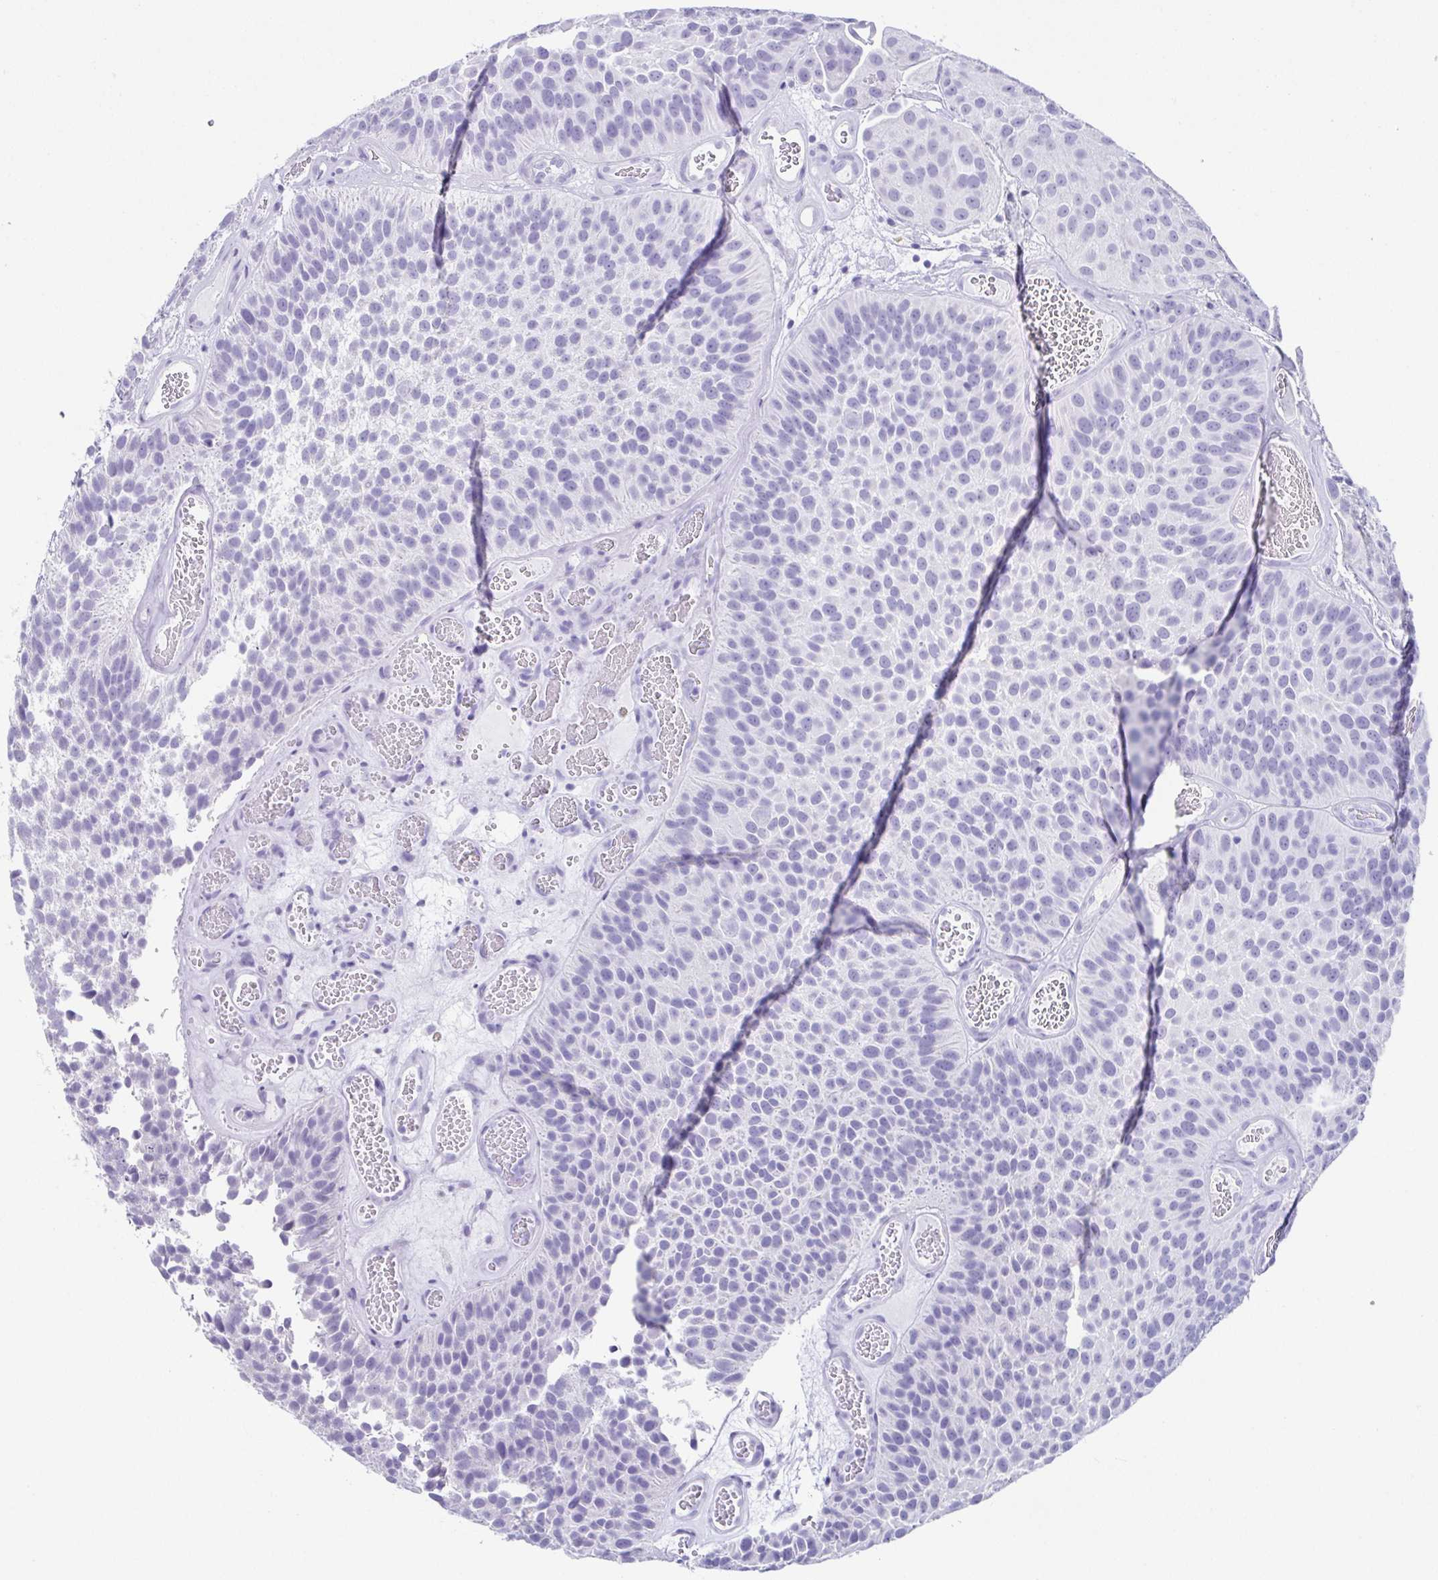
{"staining": {"intensity": "negative", "quantity": "none", "location": "none"}, "tissue": "urothelial cancer", "cell_type": "Tumor cells", "image_type": "cancer", "snomed": [{"axis": "morphology", "description": "Urothelial carcinoma, Low grade"}, {"axis": "topography", "description": "Urinary bladder"}], "caption": "This is an immunohistochemistry (IHC) histopathology image of human low-grade urothelial carcinoma. There is no staining in tumor cells.", "gene": "ESX1", "patient": {"sex": "male", "age": 76}}